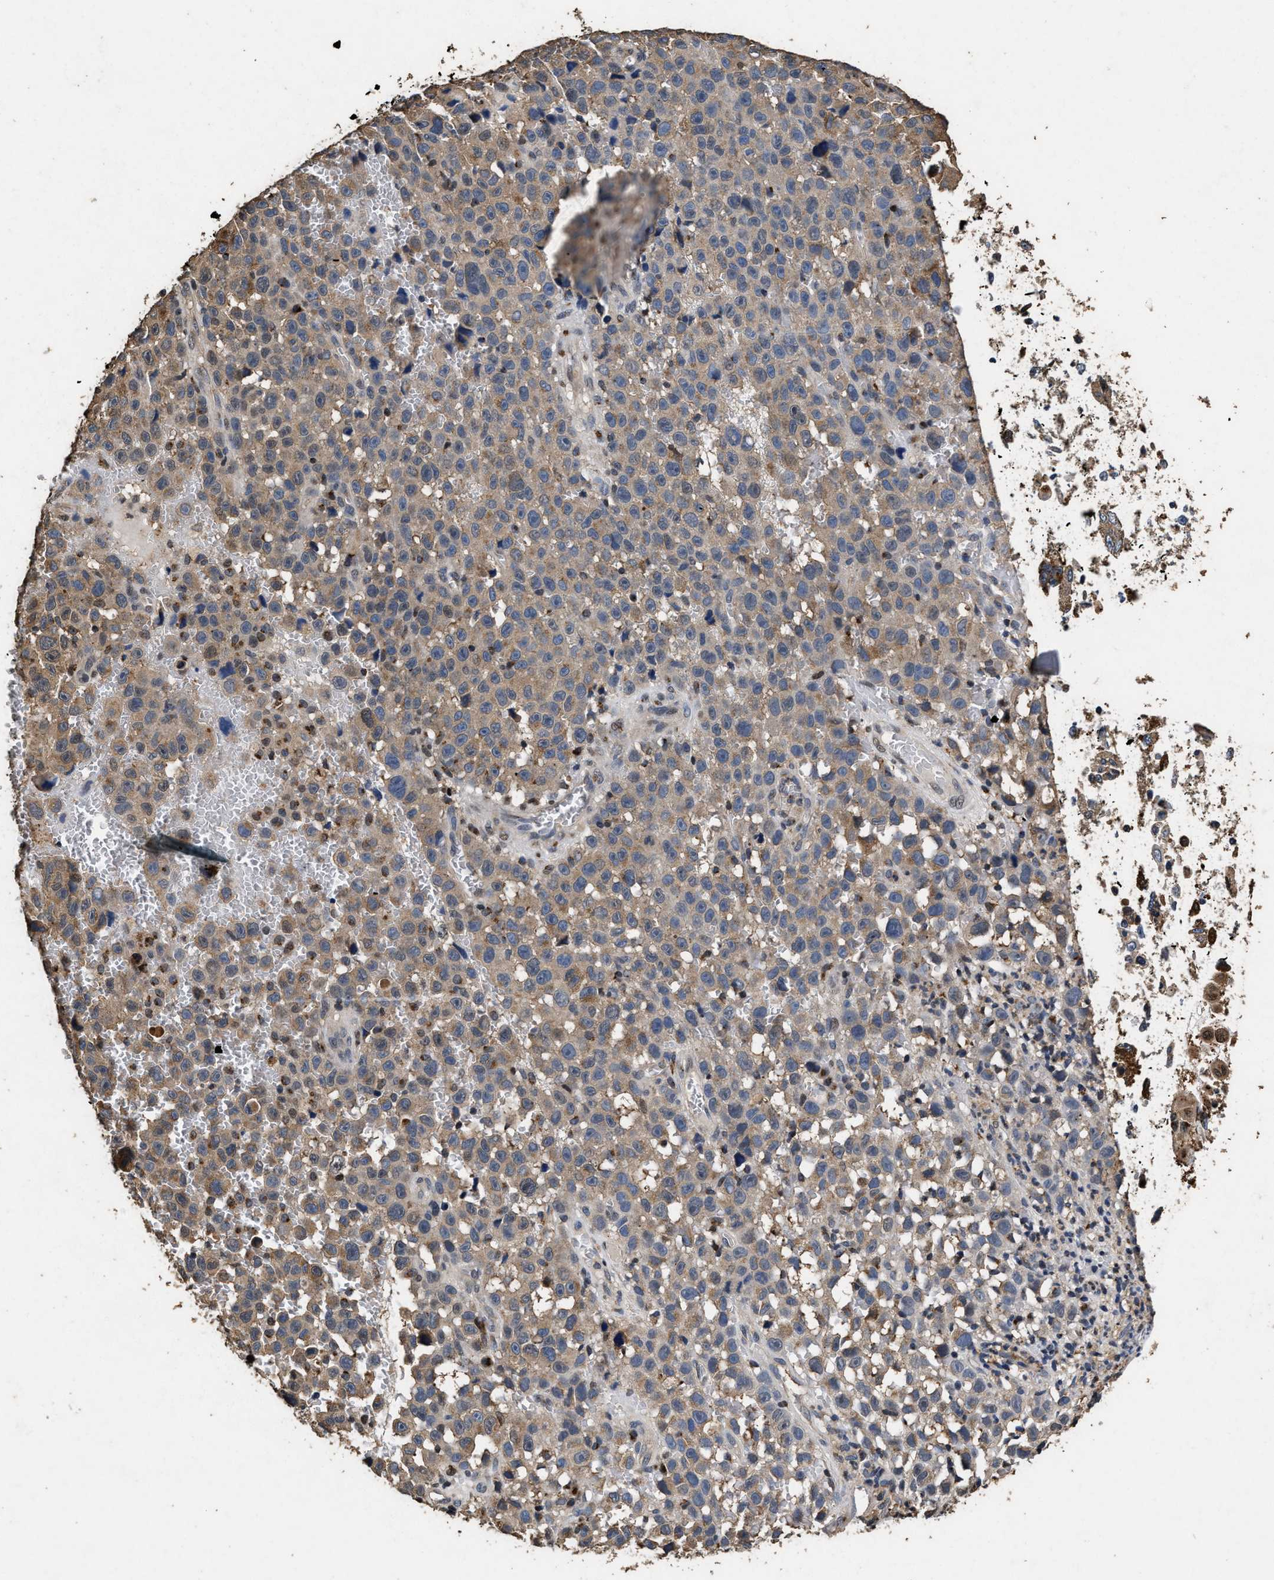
{"staining": {"intensity": "weak", "quantity": ">75%", "location": "cytoplasmic/membranous"}, "tissue": "skin cancer", "cell_type": "Tumor cells", "image_type": "cancer", "snomed": [{"axis": "morphology", "description": "Squamous cell carcinoma, NOS"}, {"axis": "topography", "description": "Skin"}], "caption": "Human skin squamous cell carcinoma stained with a protein marker demonstrates weak staining in tumor cells.", "gene": "TPST2", "patient": {"sex": "female", "age": 44}}